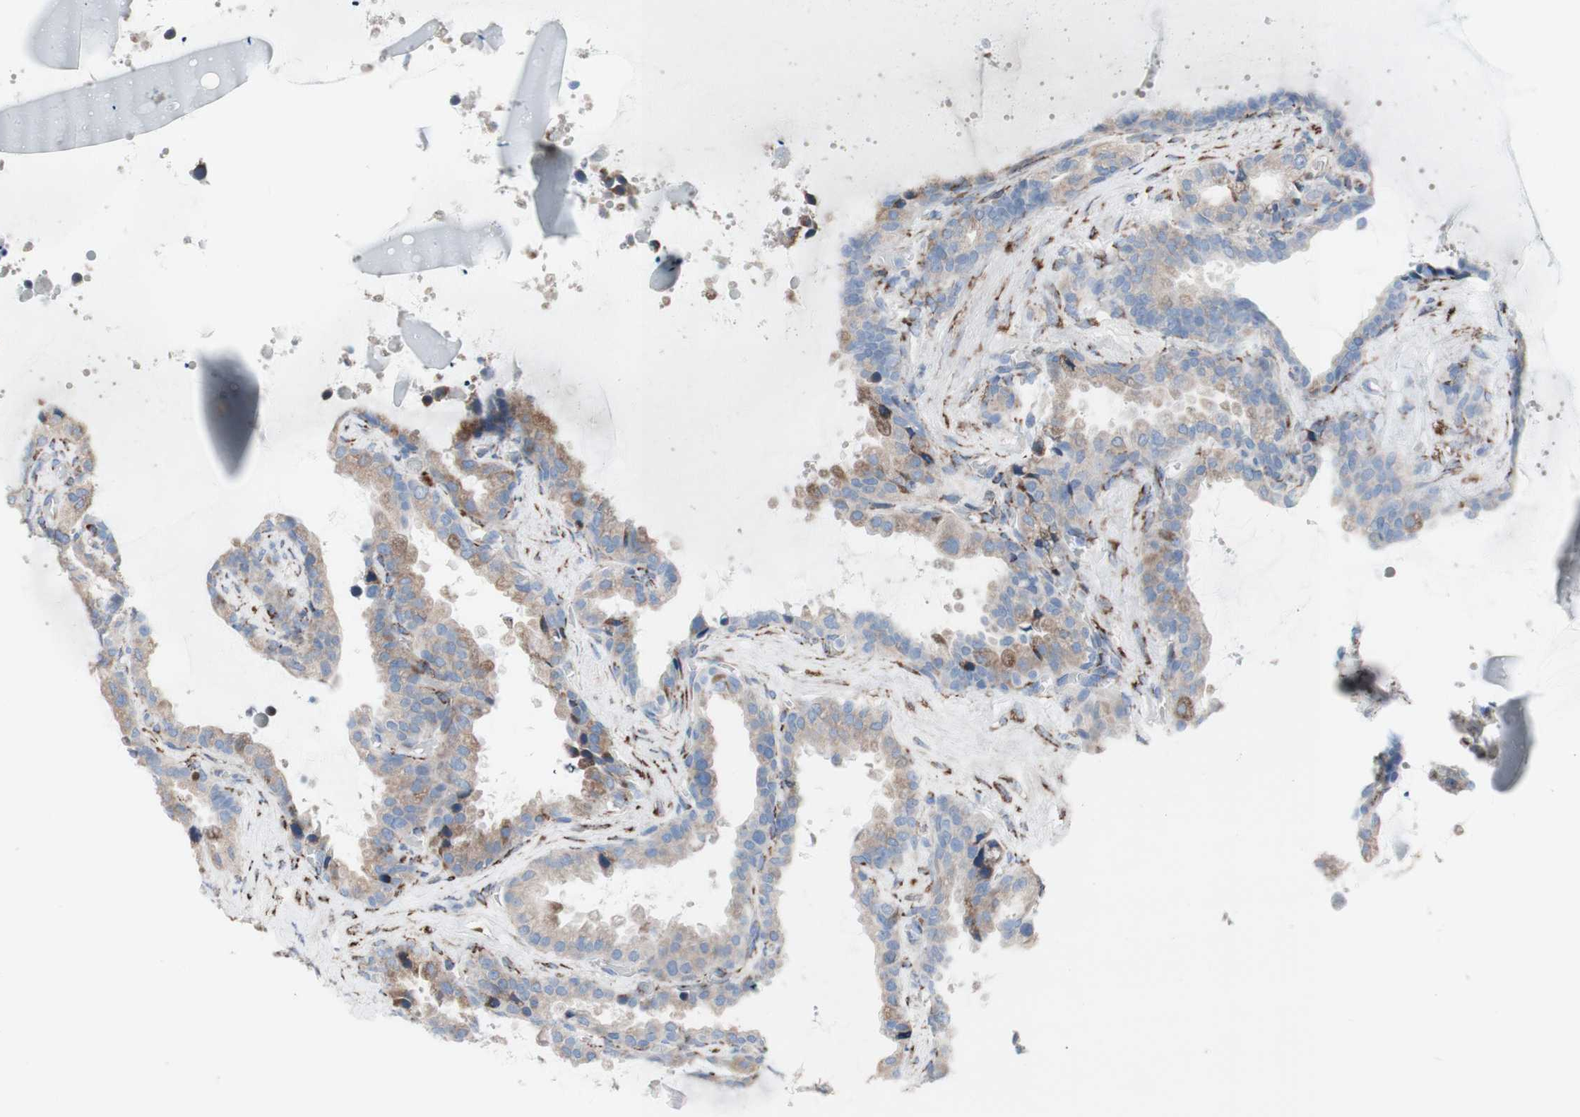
{"staining": {"intensity": "weak", "quantity": "25%-75%", "location": "cytoplasmic/membranous"}, "tissue": "seminal vesicle", "cell_type": "Glandular cells", "image_type": "normal", "snomed": [{"axis": "morphology", "description": "Normal tissue, NOS"}, {"axis": "topography", "description": "Seminal veicle"}], "caption": "IHC of unremarkable seminal vesicle shows low levels of weak cytoplasmic/membranous expression in approximately 25%-75% of glandular cells. (DAB IHC with brightfield microscopy, high magnification).", "gene": "AGPAT5", "patient": {"sex": "male", "age": 46}}